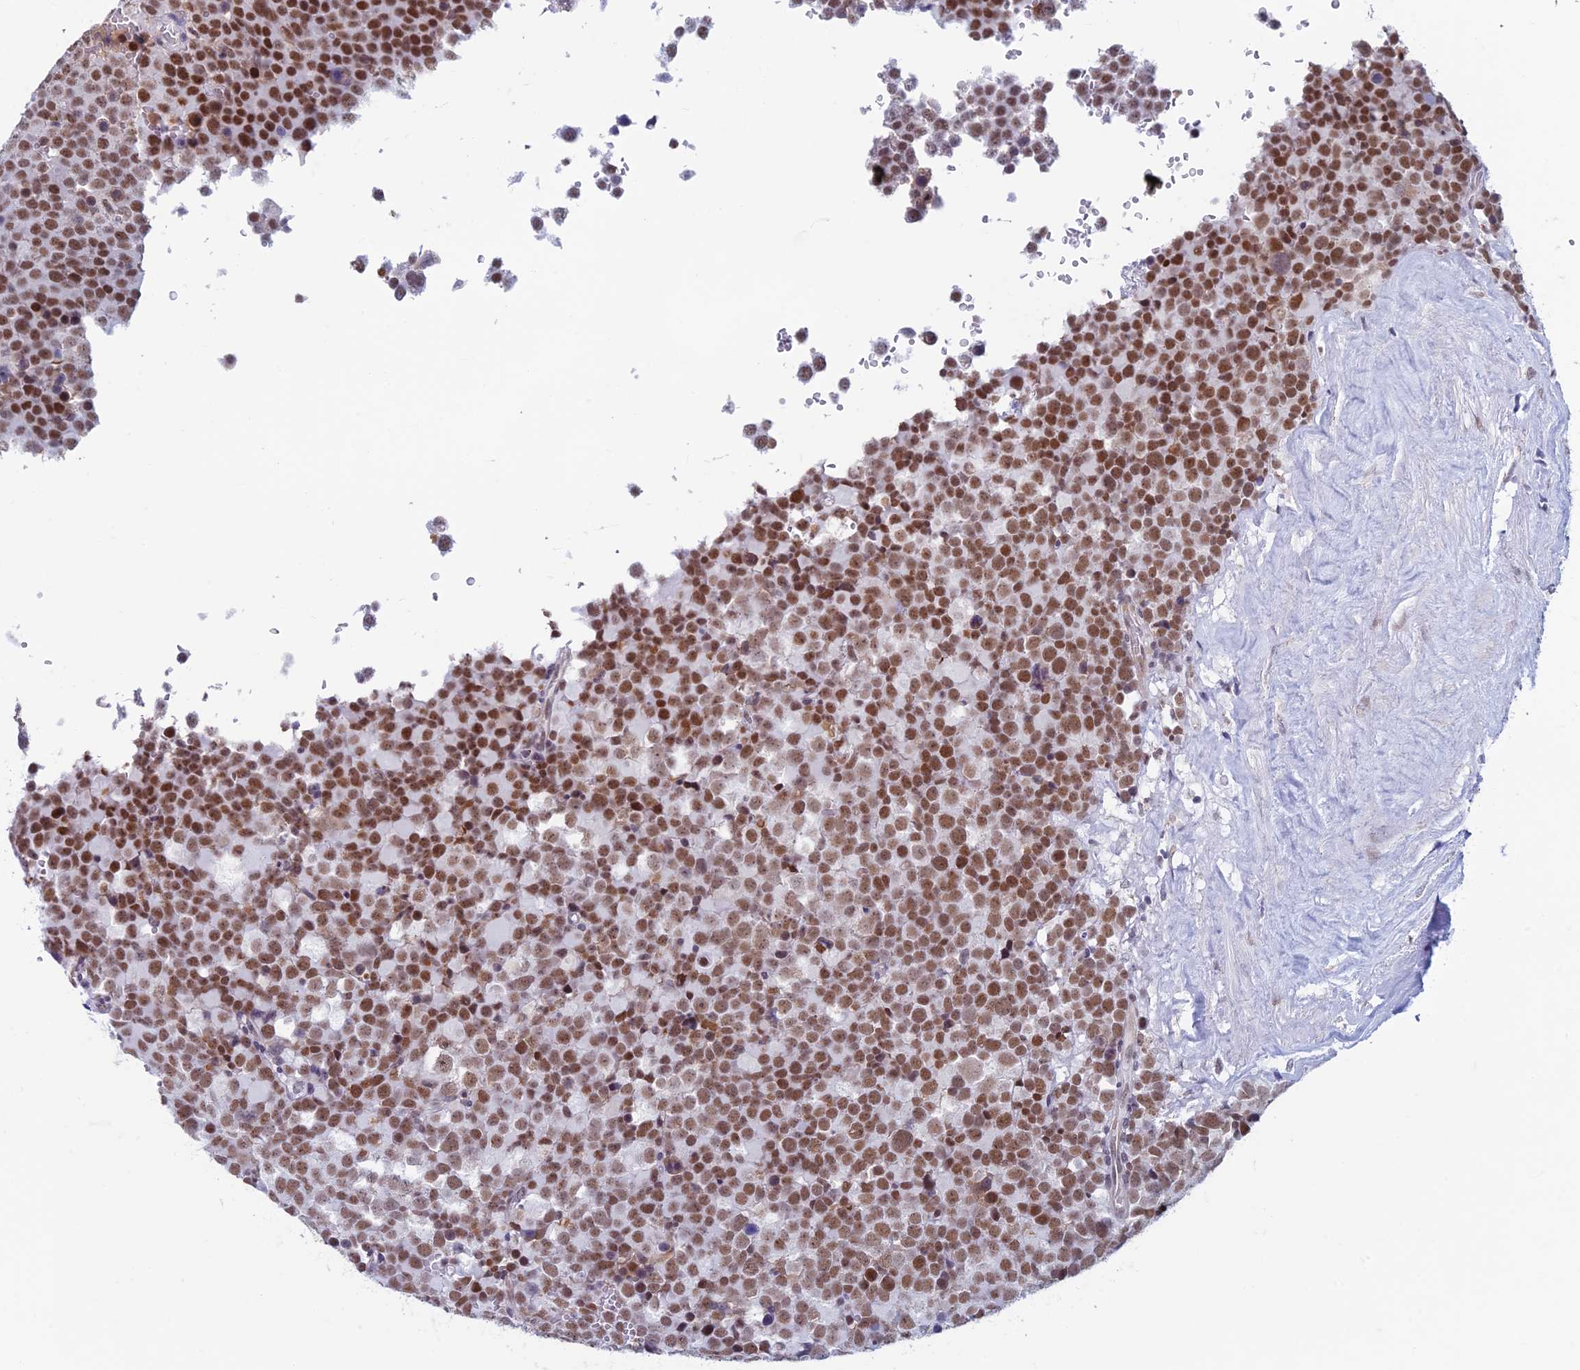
{"staining": {"intensity": "moderate", "quantity": ">75%", "location": "nuclear"}, "tissue": "testis cancer", "cell_type": "Tumor cells", "image_type": "cancer", "snomed": [{"axis": "morphology", "description": "Seminoma, NOS"}, {"axis": "topography", "description": "Testis"}], "caption": "A medium amount of moderate nuclear staining is appreciated in about >75% of tumor cells in seminoma (testis) tissue.", "gene": "ASH2L", "patient": {"sex": "male", "age": 71}}